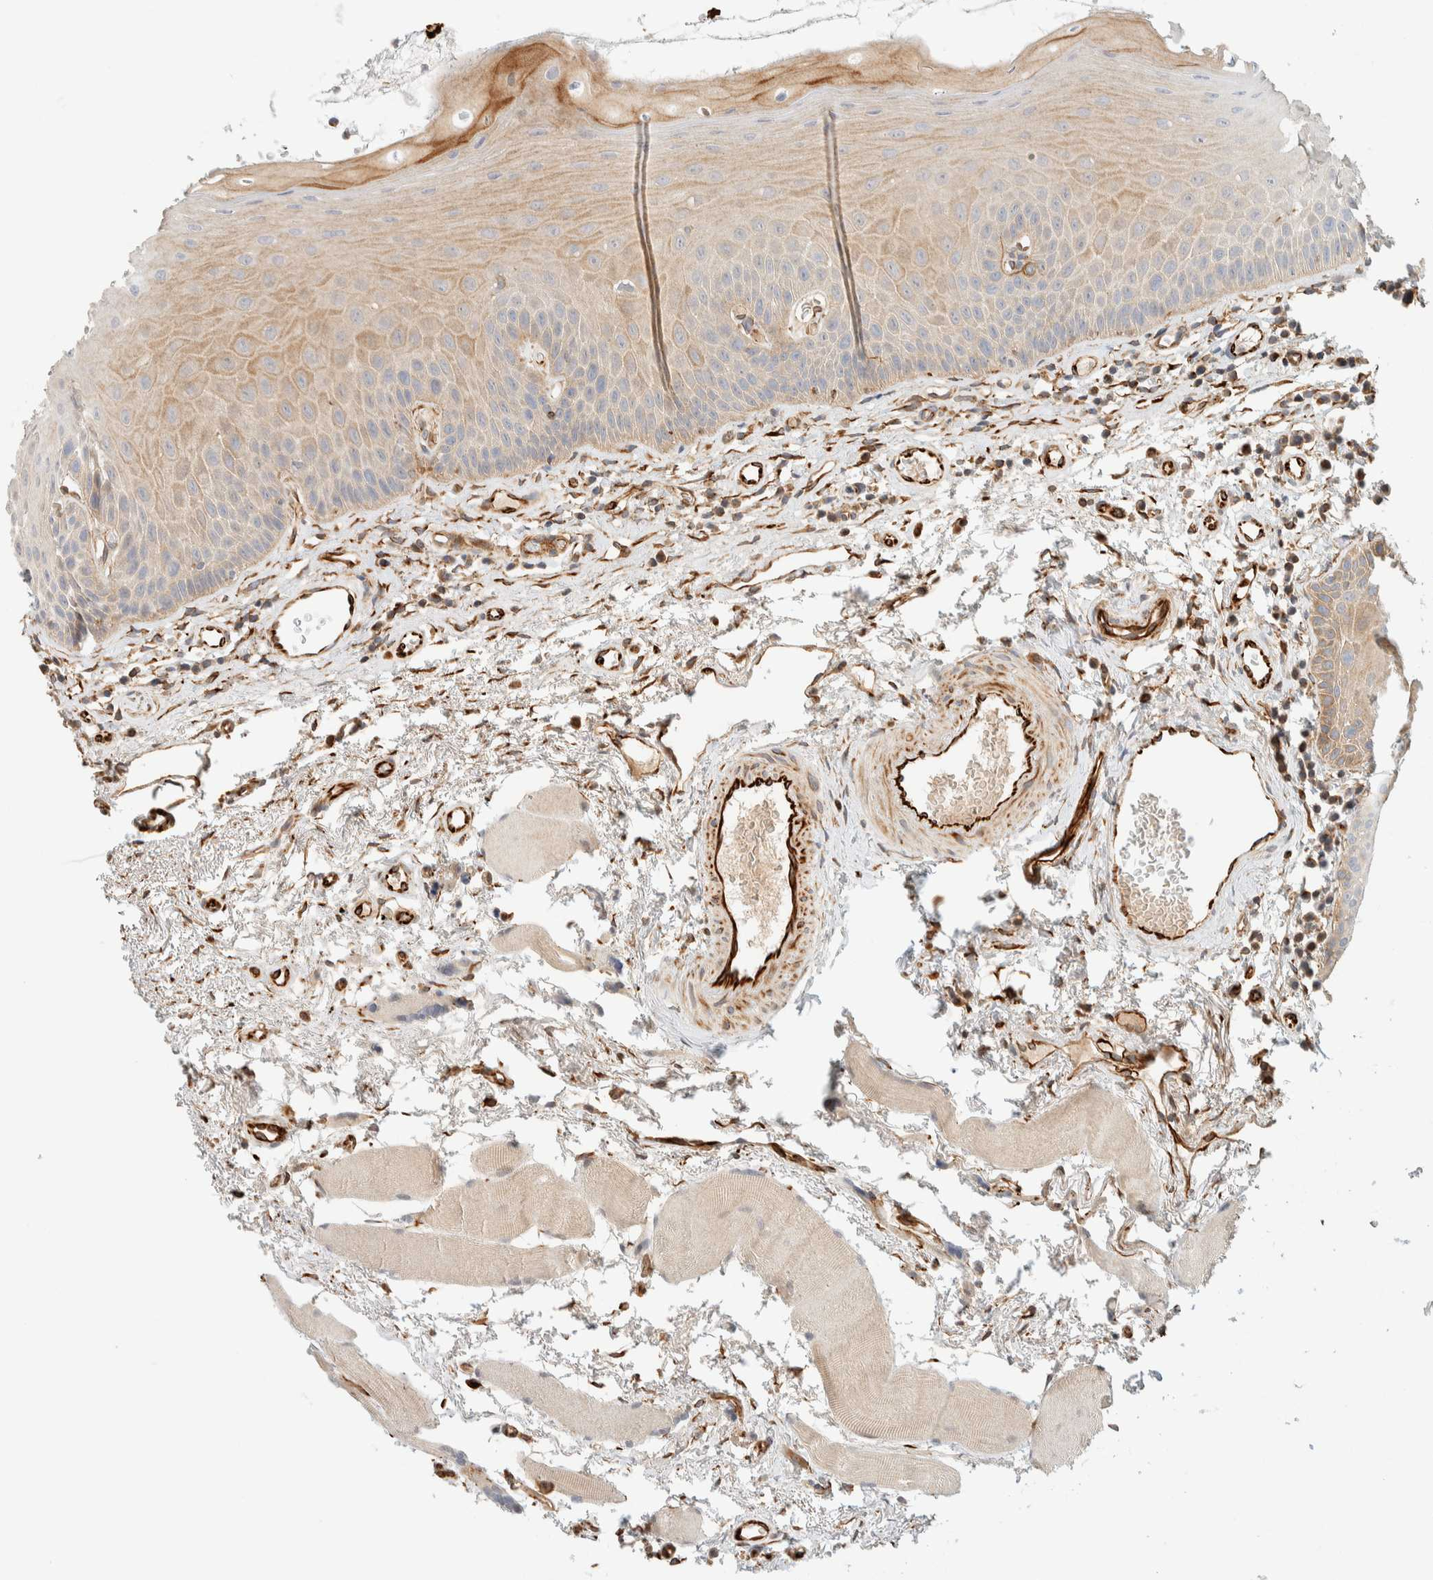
{"staining": {"intensity": "weak", "quantity": ">75%", "location": "cytoplasmic/membranous"}, "tissue": "oral mucosa", "cell_type": "Squamous epithelial cells", "image_type": "normal", "snomed": [{"axis": "morphology", "description": "Normal tissue, NOS"}, {"axis": "topography", "description": "Skeletal muscle"}, {"axis": "topography", "description": "Oral tissue"}, {"axis": "topography", "description": "Peripheral nerve tissue"}], "caption": "High-magnification brightfield microscopy of unremarkable oral mucosa stained with DAB (brown) and counterstained with hematoxylin (blue). squamous epithelial cells exhibit weak cytoplasmic/membranous expression is seen in about>75% of cells. (Brightfield microscopy of DAB IHC at high magnification).", "gene": "FAT1", "patient": {"sex": "female", "age": 84}}